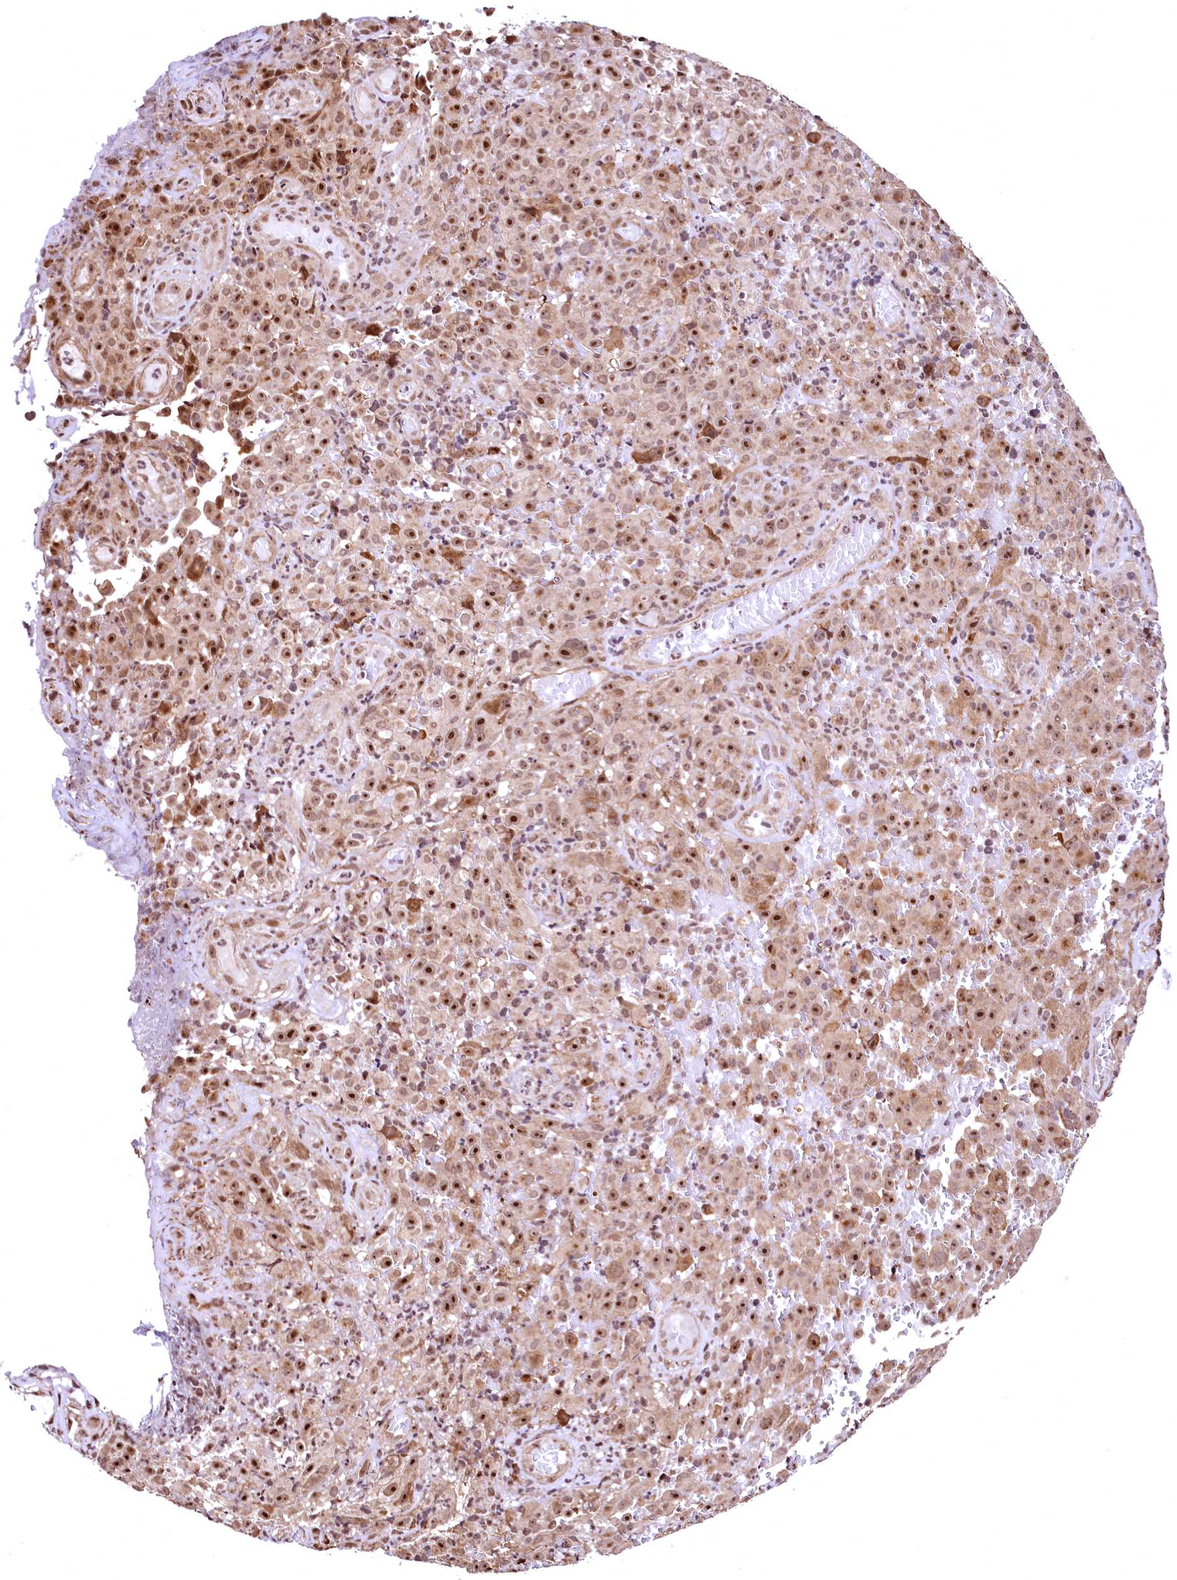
{"staining": {"intensity": "strong", "quantity": ">75%", "location": "nuclear"}, "tissue": "melanoma", "cell_type": "Tumor cells", "image_type": "cancer", "snomed": [{"axis": "morphology", "description": "Malignant melanoma, NOS"}, {"axis": "topography", "description": "Skin"}], "caption": "Melanoma stained with immunohistochemistry demonstrates strong nuclear expression in approximately >75% of tumor cells. Using DAB (3,3'-diaminobenzidine) (brown) and hematoxylin (blue) stains, captured at high magnification using brightfield microscopy.", "gene": "PDS5B", "patient": {"sex": "female", "age": 82}}